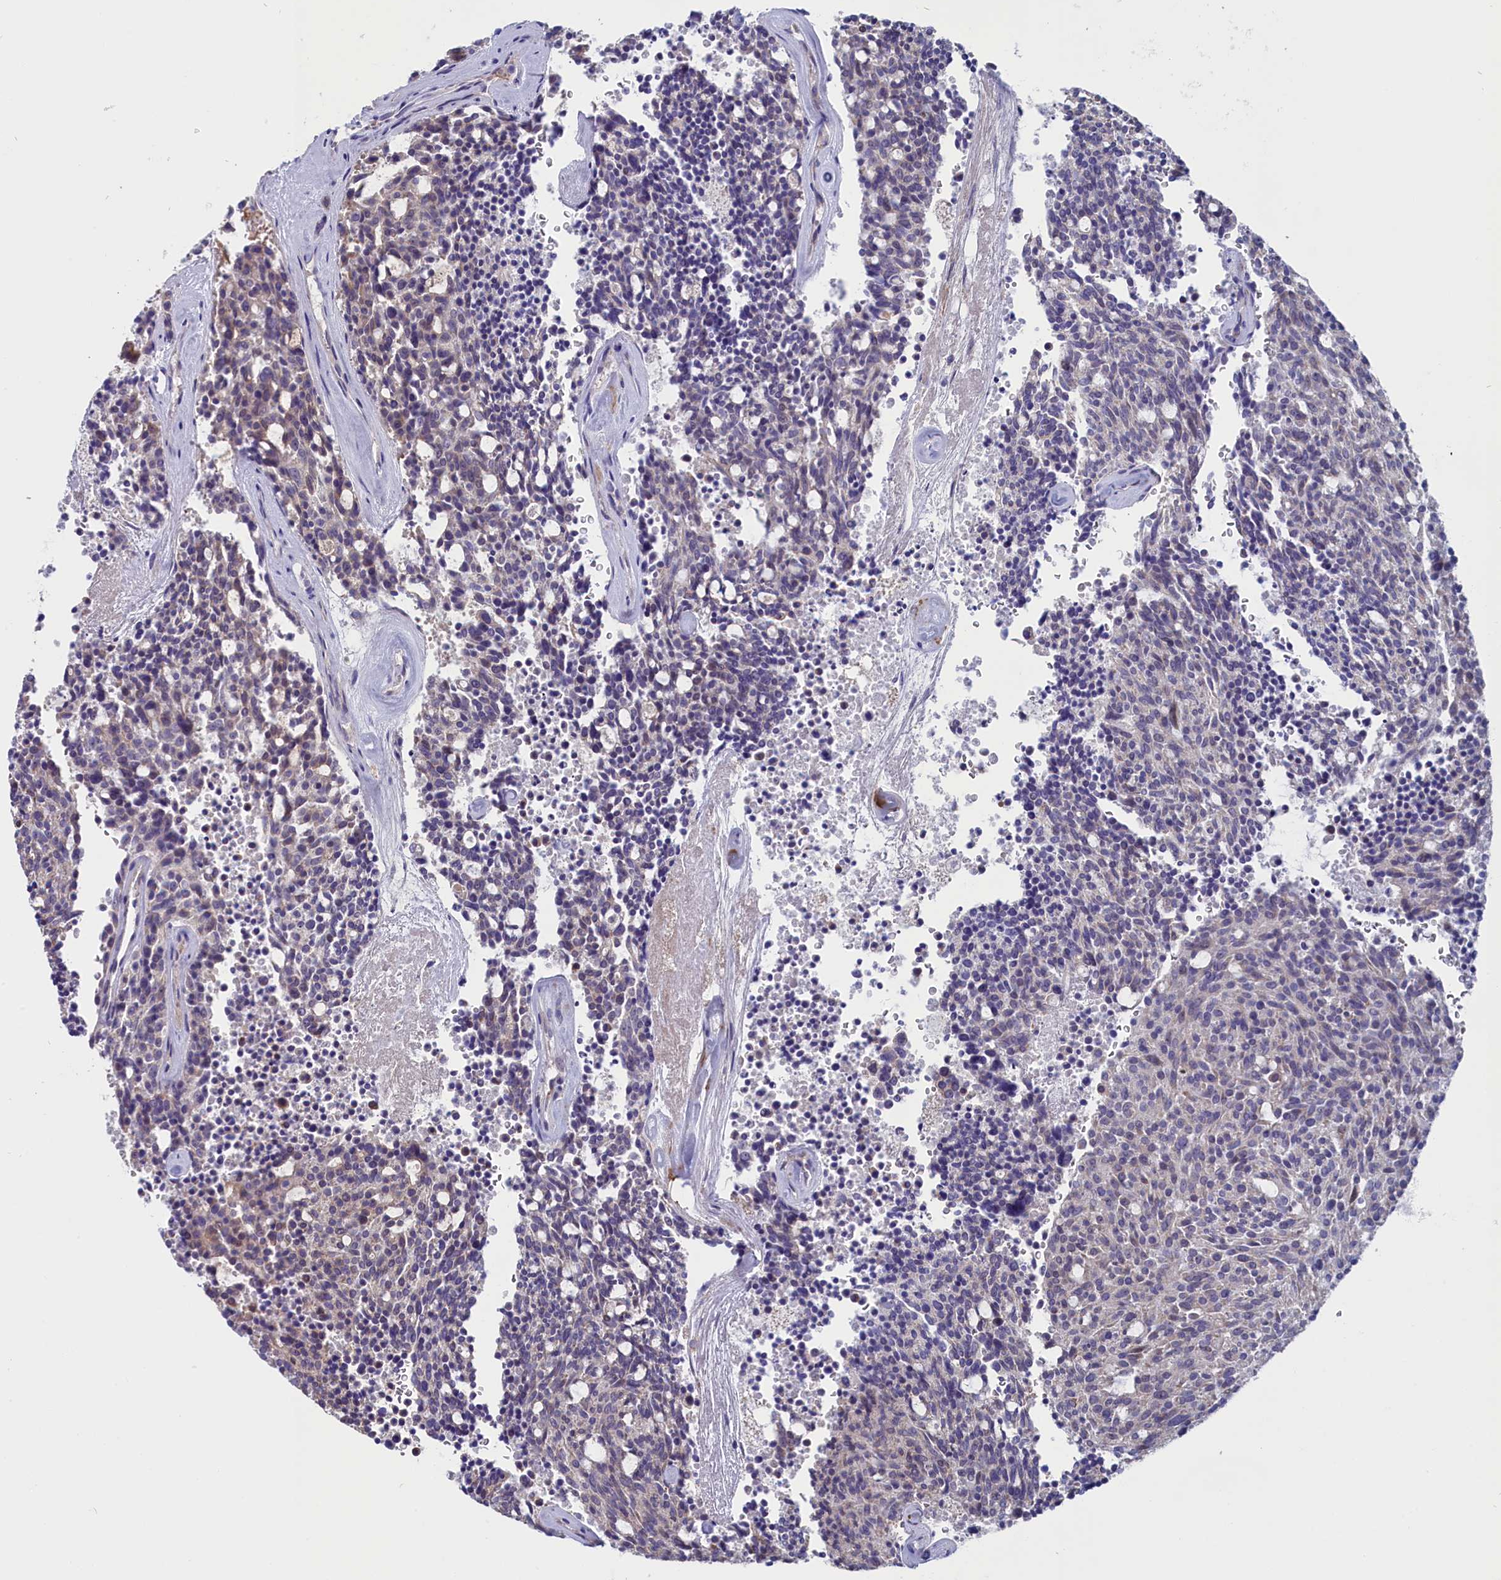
{"staining": {"intensity": "weak", "quantity": "<25%", "location": "cytoplasmic/membranous"}, "tissue": "carcinoid", "cell_type": "Tumor cells", "image_type": "cancer", "snomed": [{"axis": "morphology", "description": "Carcinoid, malignant, NOS"}, {"axis": "topography", "description": "Pancreas"}], "caption": "The micrograph displays no staining of tumor cells in carcinoid (malignant).", "gene": "CIAPIN1", "patient": {"sex": "female", "age": 54}}